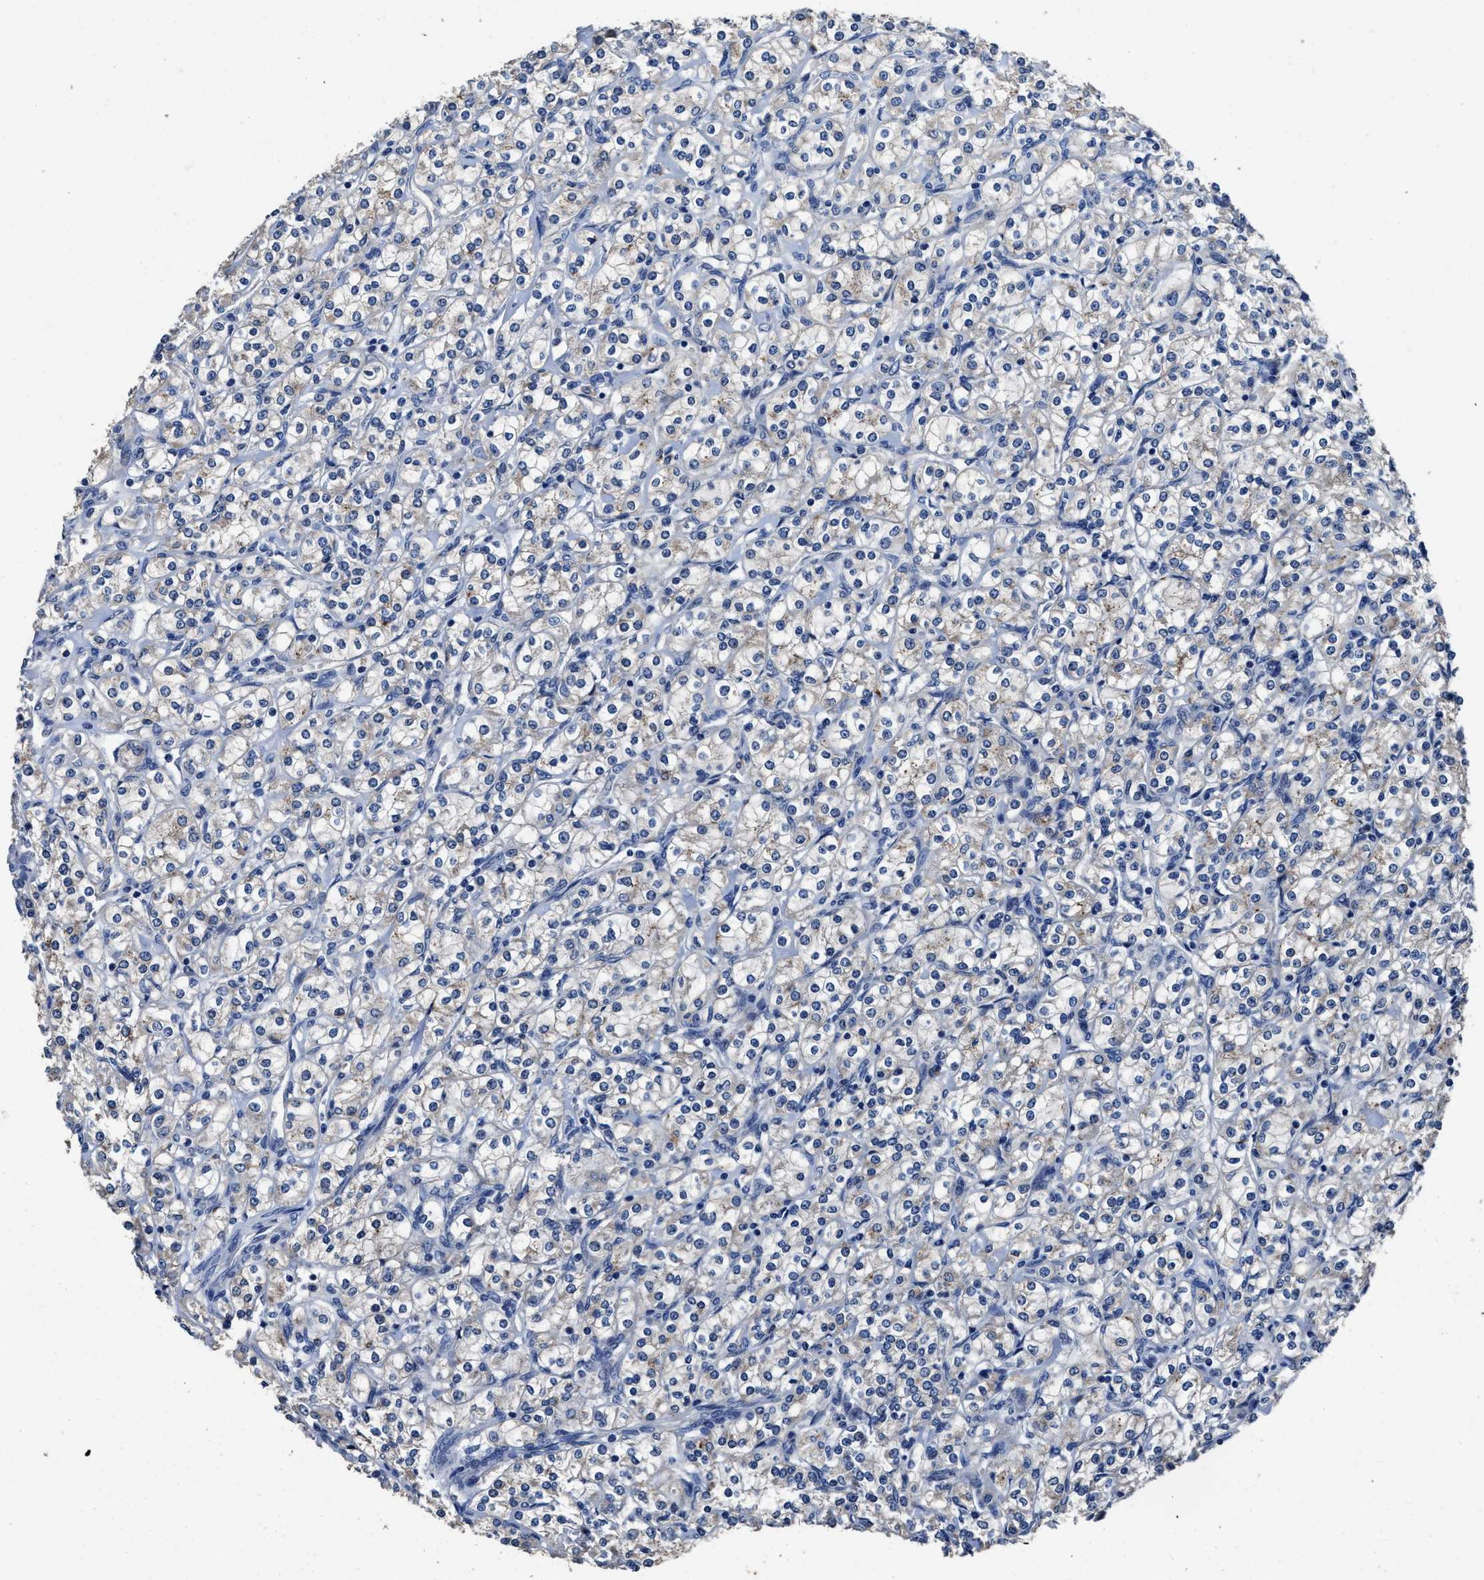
{"staining": {"intensity": "negative", "quantity": "none", "location": "none"}, "tissue": "renal cancer", "cell_type": "Tumor cells", "image_type": "cancer", "snomed": [{"axis": "morphology", "description": "Adenocarcinoma, NOS"}, {"axis": "topography", "description": "Kidney"}], "caption": "DAB (3,3'-diaminobenzidine) immunohistochemical staining of human renal cancer (adenocarcinoma) demonstrates no significant positivity in tumor cells.", "gene": "UBR4", "patient": {"sex": "male", "age": 77}}